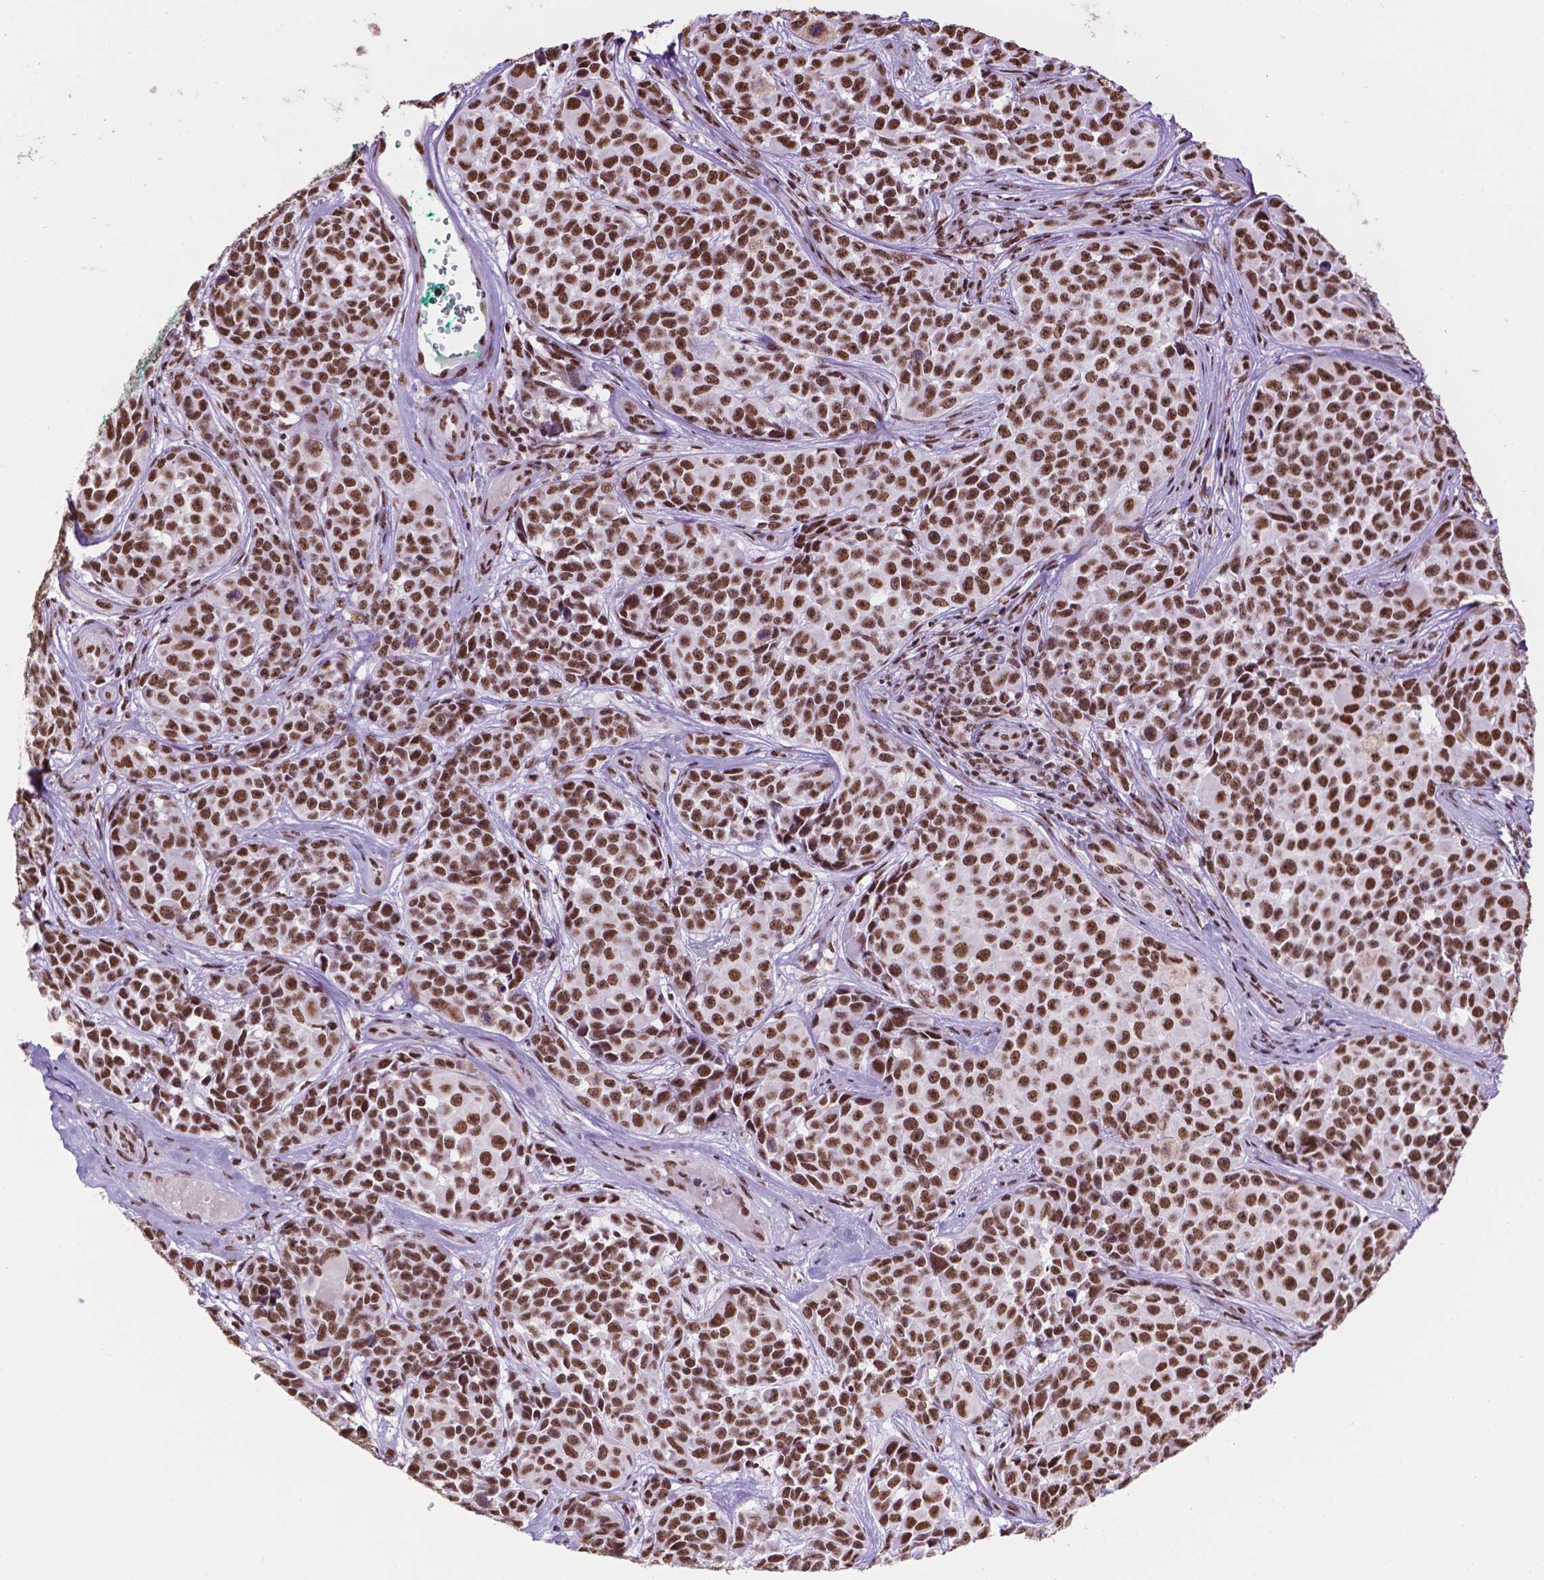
{"staining": {"intensity": "strong", "quantity": ">75%", "location": "nuclear"}, "tissue": "melanoma", "cell_type": "Tumor cells", "image_type": "cancer", "snomed": [{"axis": "morphology", "description": "Malignant melanoma, NOS"}, {"axis": "topography", "description": "Skin"}], "caption": "Malignant melanoma stained for a protein (brown) shows strong nuclear positive positivity in approximately >75% of tumor cells.", "gene": "CCAR2", "patient": {"sex": "female", "age": 88}}